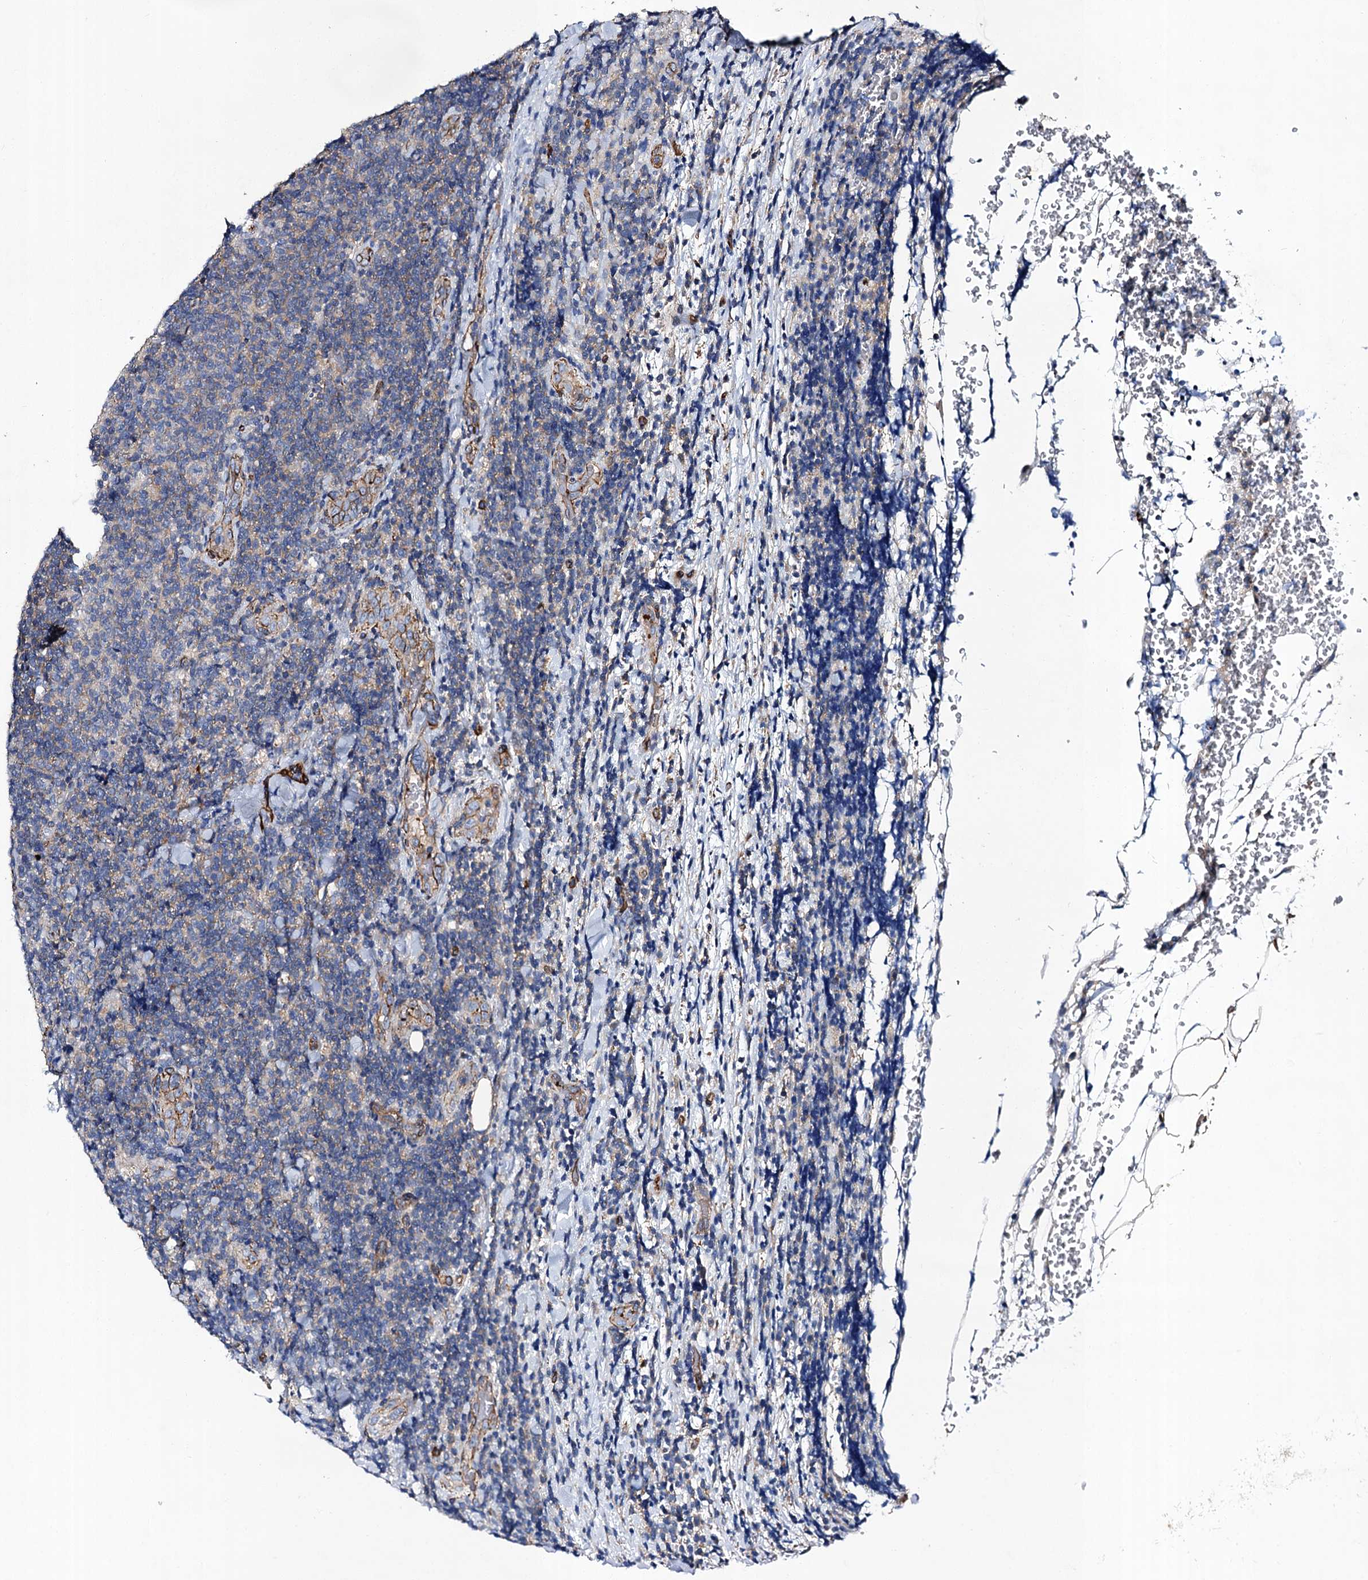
{"staining": {"intensity": "negative", "quantity": "none", "location": "none"}, "tissue": "lymphoma", "cell_type": "Tumor cells", "image_type": "cancer", "snomed": [{"axis": "morphology", "description": "Malignant lymphoma, non-Hodgkin's type, Low grade"}, {"axis": "topography", "description": "Lymph node"}], "caption": "This is a image of IHC staining of lymphoma, which shows no positivity in tumor cells.", "gene": "CACNA1C", "patient": {"sex": "male", "age": 66}}